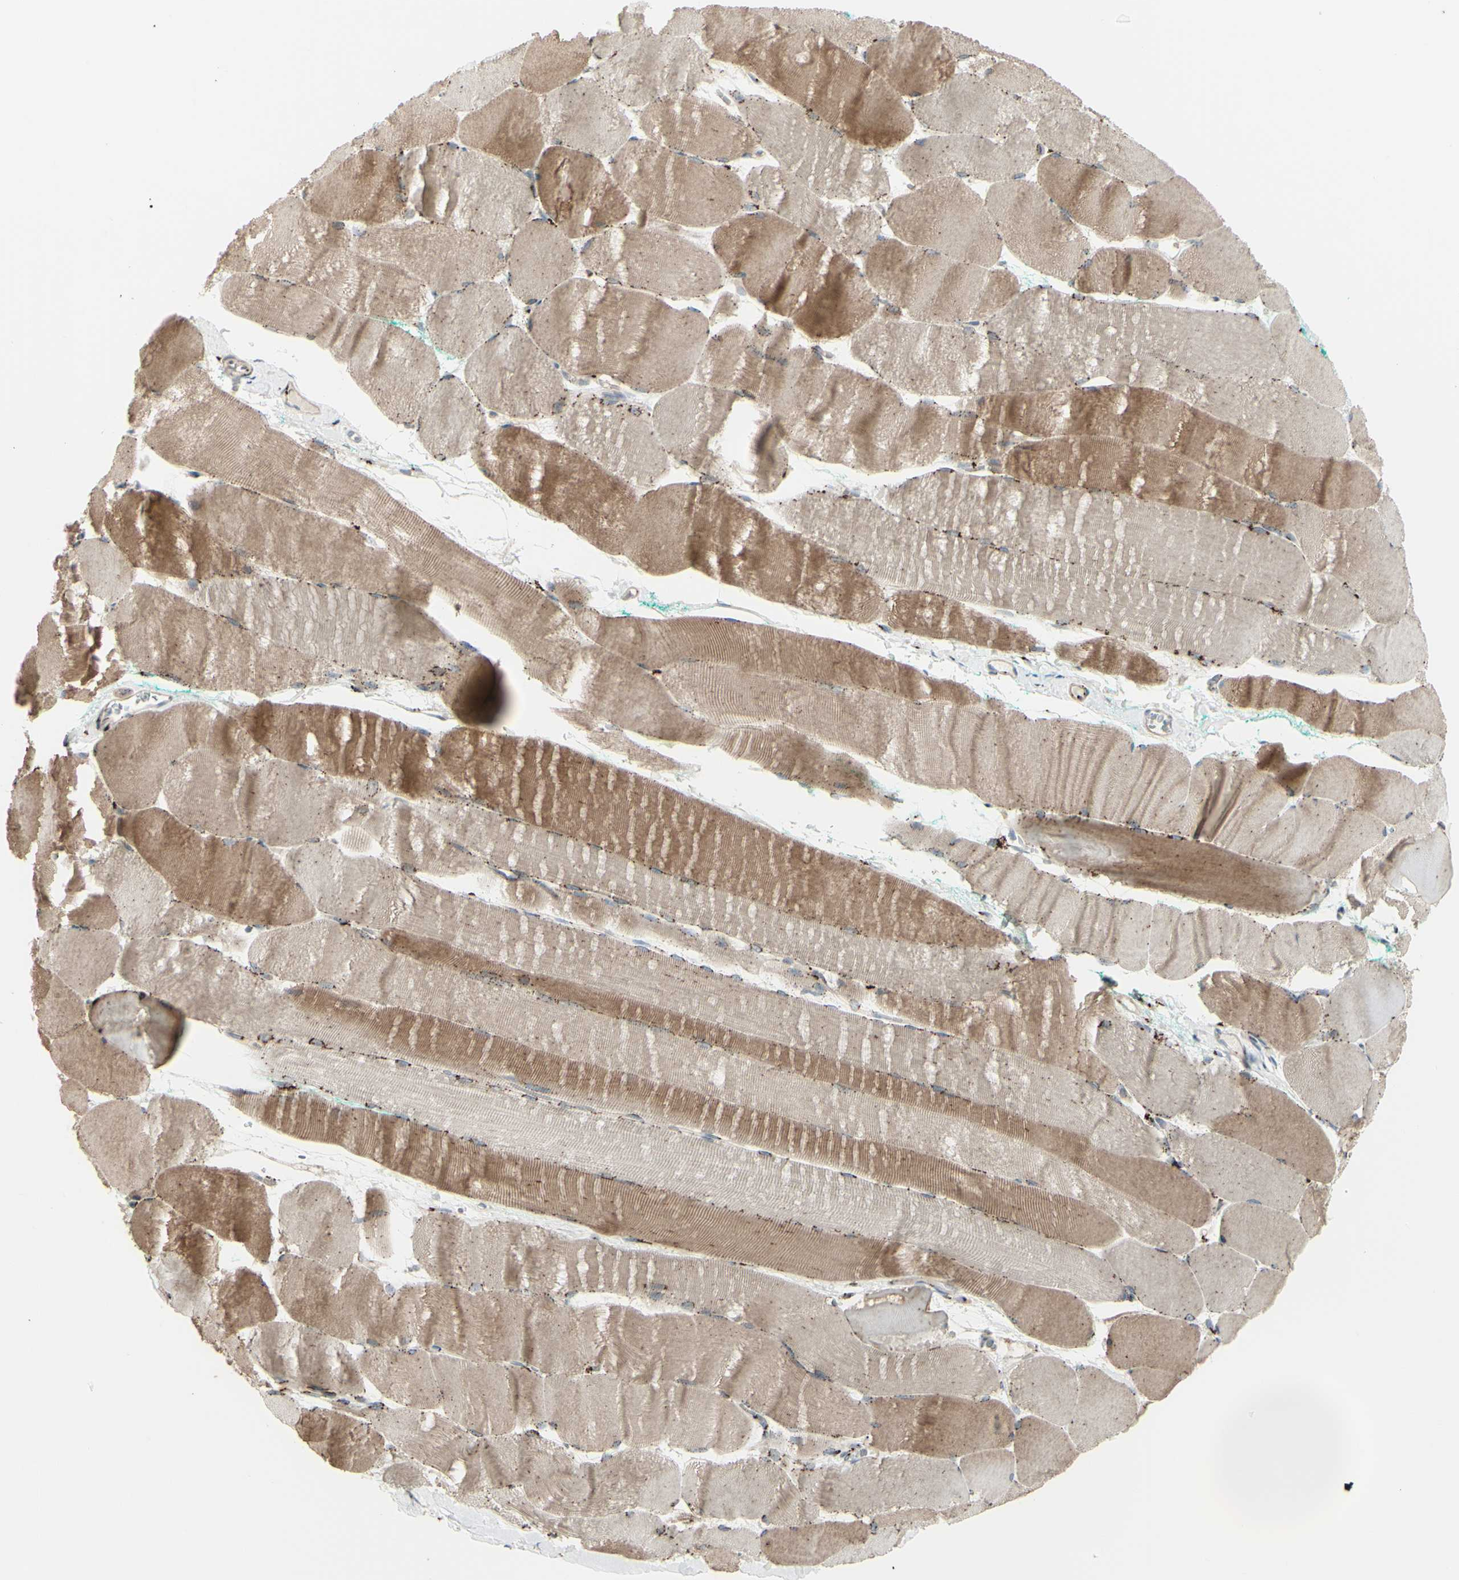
{"staining": {"intensity": "weak", "quantity": ">75%", "location": "cytoplasmic/membranous"}, "tissue": "skeletal muscle", "cell_type": "Myocytes", "image_type": "normal", "snomed": [{"axis": "morphology", "description": "Normal tissue, NOS"}, {"axis": "morphology", "description": "Squamous cell carcinoma, NOS"}, {"axis": "topography", "description": "Skeletal muscle"}], "caption": "Skeletal muscle was stained to show a protein in brown. There is low levels of weak cytoplasmic/membranous staining in about >75% of myocytes.", "gene": "BPNT2", "patient": {"sex": "male", "age": 51}}